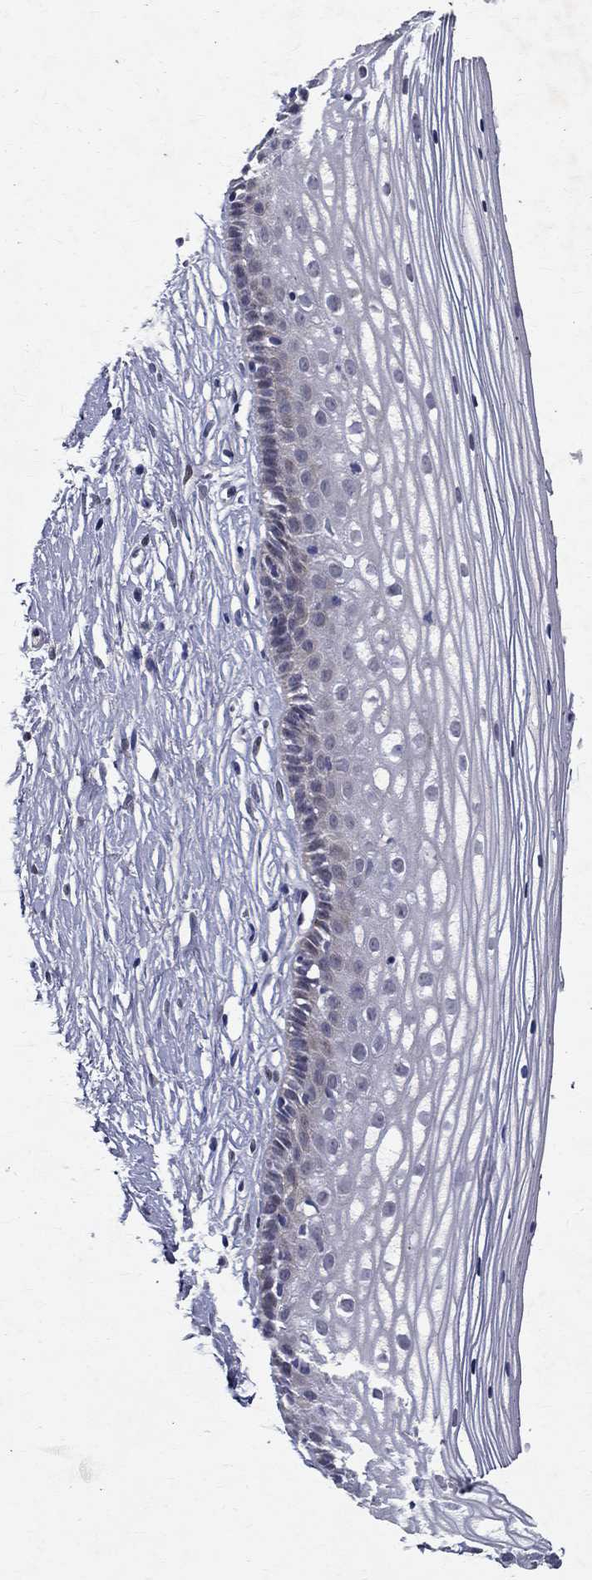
{"staining": {"intensity": "negative", "quantity": "none", "location": "none"}, "tissue": "cervix", "cell_type": "Glandular cells", "image_type": "normal", "snomed": [{"axis": "morphology", "description": "Normal tissue, NOS"}, {"axis": "topography", "description": "Cervix"}], "caption": "DAB (3,3'-diaminobenzidine) immunohistochemical staining of unremarkable cervix exhibits no significant staining in glandular cells.", "gene": "RBFOX1", "patient": {"sex": "female", "age": 40}}